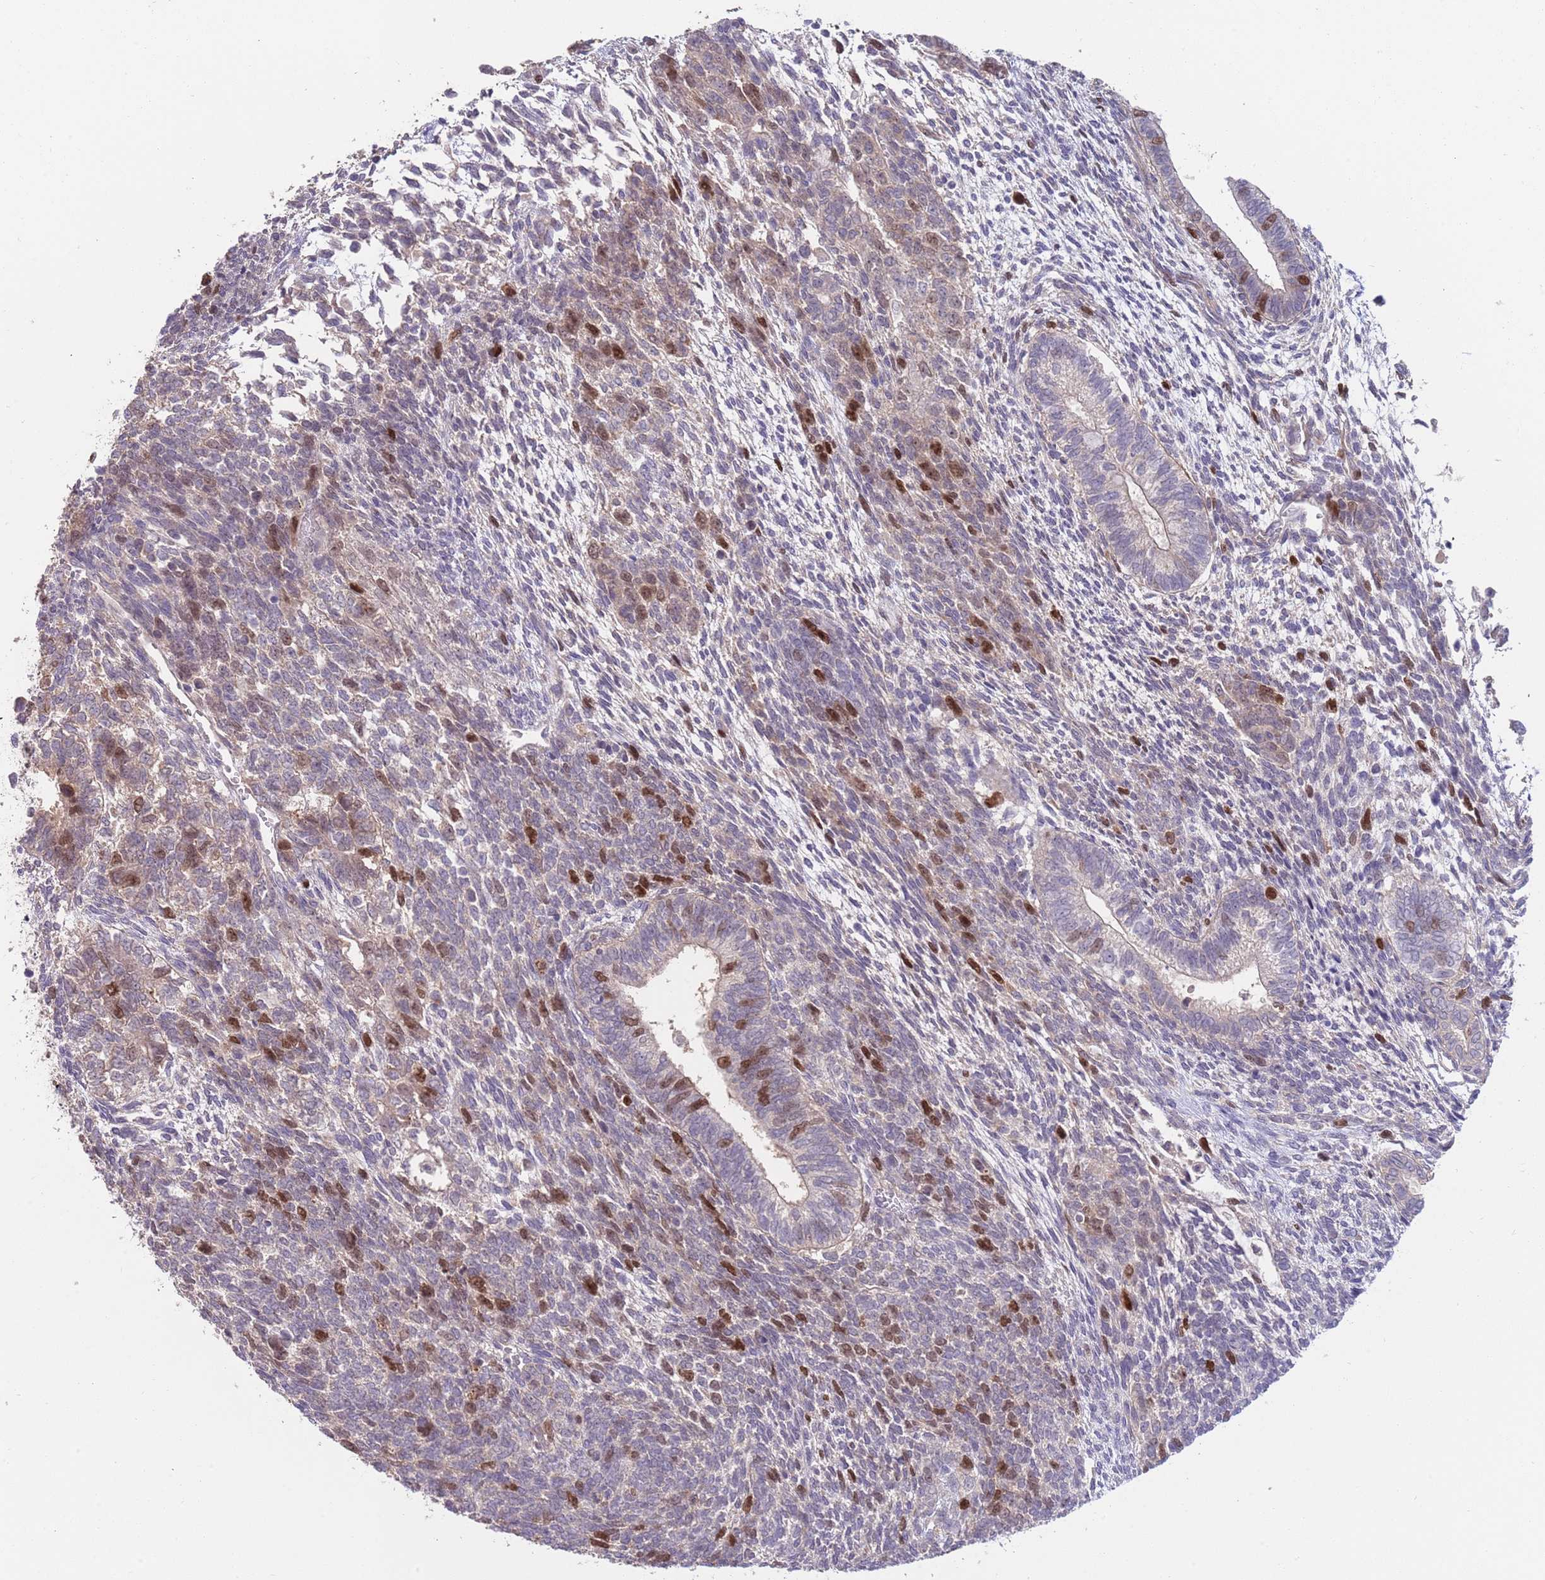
{"staining": {"intensity": "strong", "quantity": "<25%", "location": "nuclear"}, "tissue": "testis cancer", "cell_type": "Tumor cells", "image_type": "cancer", "snomed": [{"axis": "morphology", "description": "Carcinoma, Embryonal, NOS"}, {"axis": "topography", "description": "Testis"}], "caption": "Immunohistochemistry (IHC) histopathology image of neoplastic tissue: testis embryonal carcinoma stained using immunohistochemistry displays medium levels of strong protein expression localized specifically in the nuclear of tumor cells, appearing as a nuclear brown color.", "gene": "PIMREG", "patient": {"sex": "male", "age": 23}}